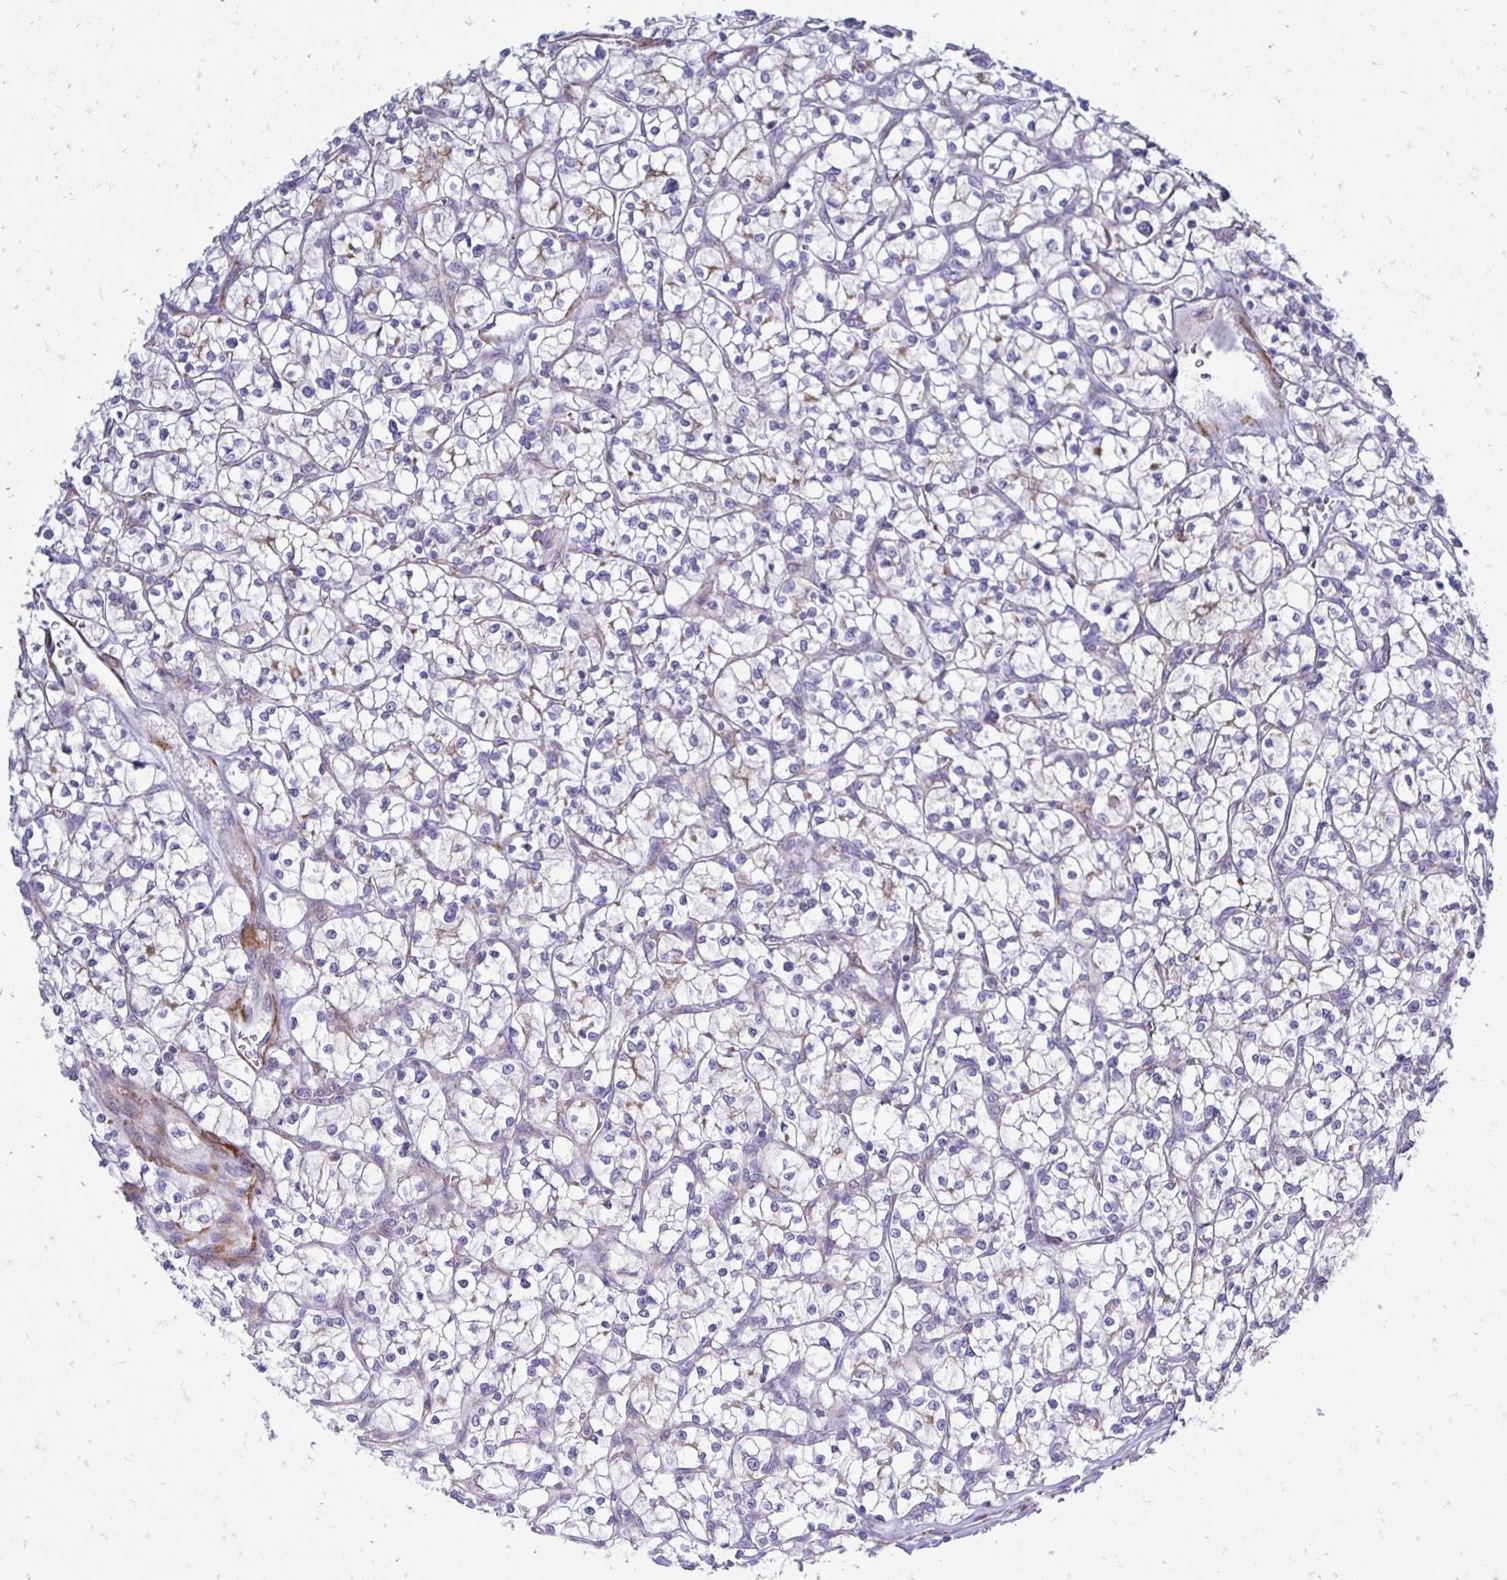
{"staining": {"intensity": "negative", "quantity": "none", "location": "none"}, "tissue": "renal cancer", "cell_type": "Tumor cells", "image_type": "cancer", "snomed": [{"axis": "morphology", "description": "Adenocarcinoma, NOS"}, {"axis": "topography", "description": "Kidney"}], "caption": "DAB (3,3'-diaminobenzidine) immunohistochemical staining of renal cancer (adenocarcinoma) exhibits no significant positivity in tumor cells.", "gene": "CTPS1", "patient": {"sex": "female", "age": 64}}